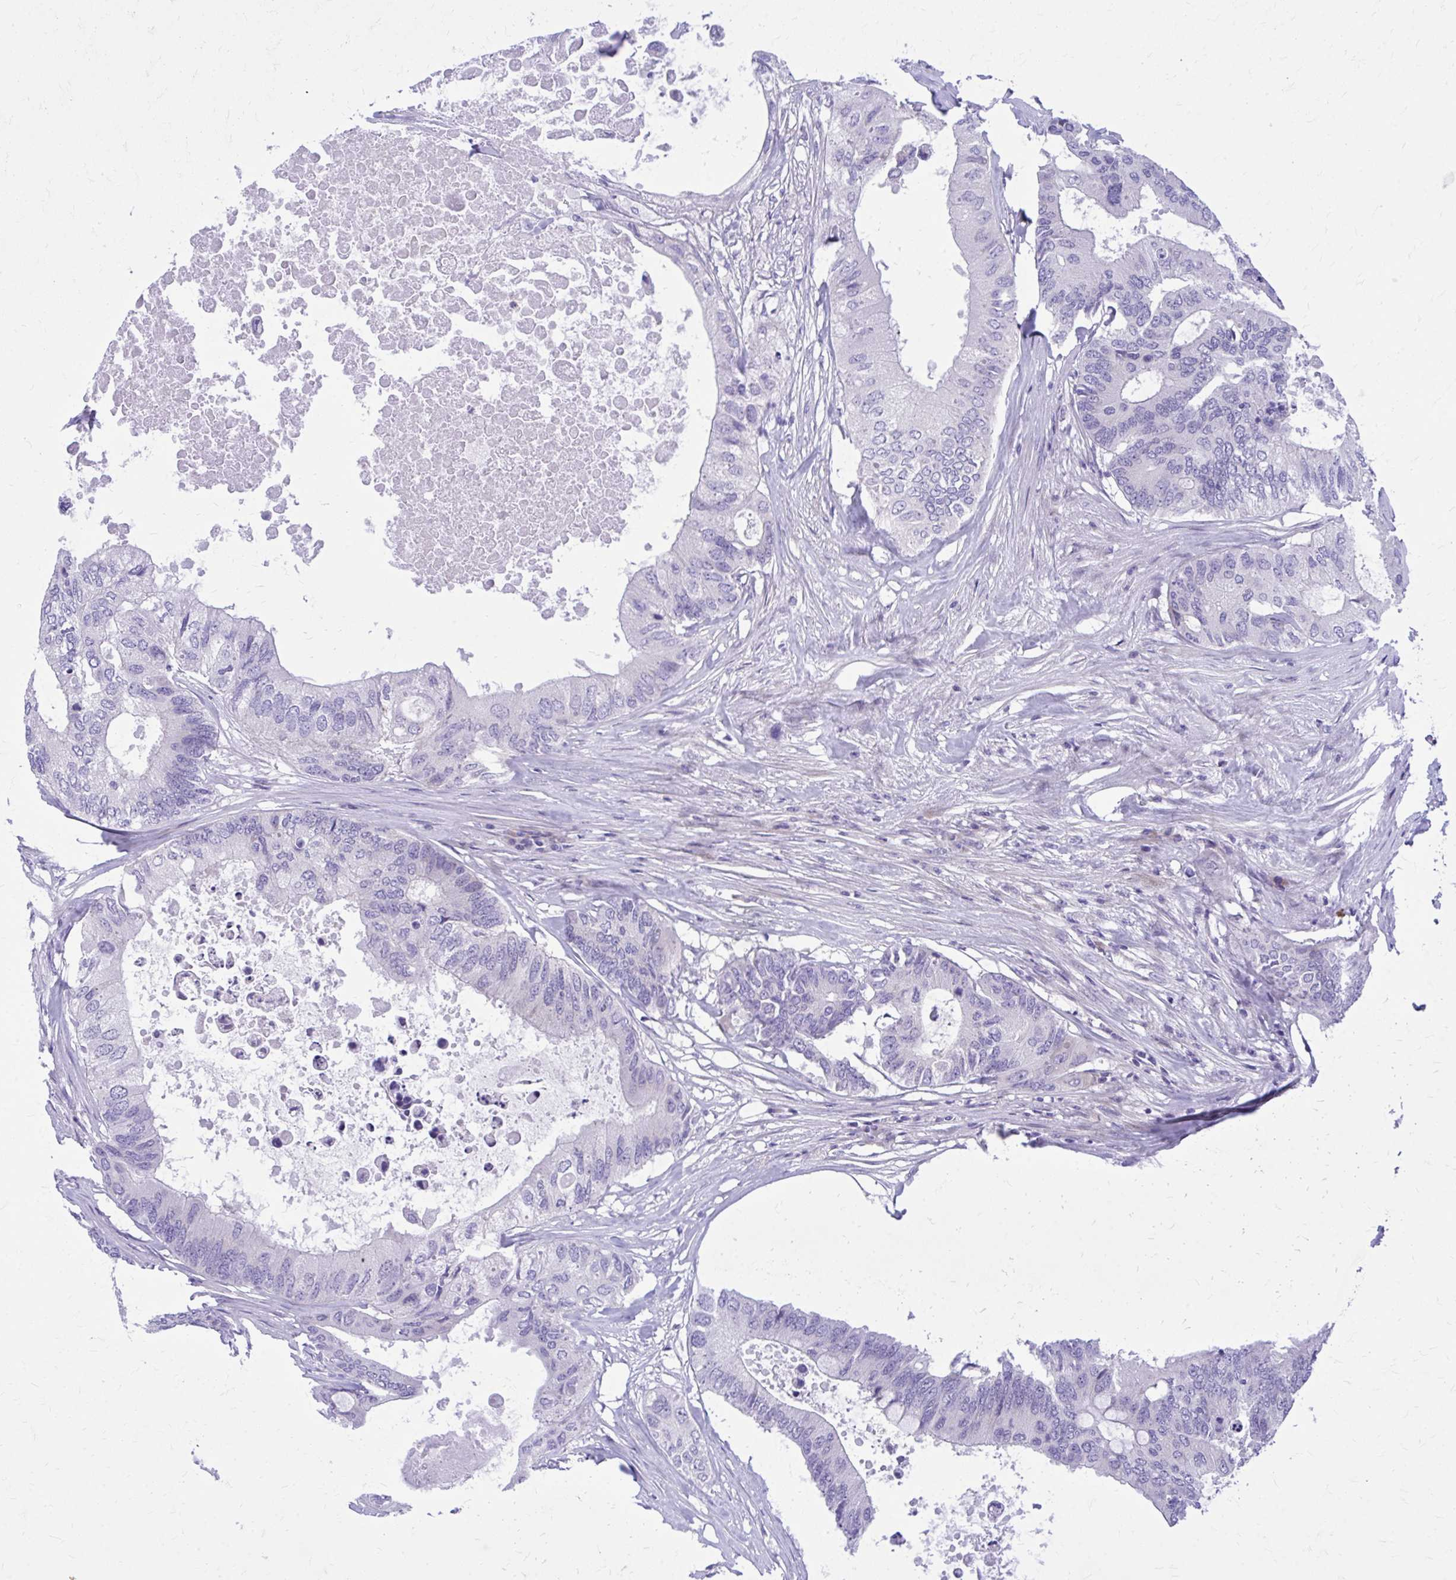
{"staining": {"intensity": "negative", "quantity": "none", "location": "none"}, "tissue": "colorectal cancer", "cell_type": "Tumor cells", "image_type": "cancer", "snomed": [{"axis": "morphology", "description": "Adenocarcinoma, NOS"}, {"axis": "topography", "description": "Colon"}], "caption": "An immunohistochemistry (IHC) histopathology image of colorectal adenocarcinoma is shown. There is no staining in tumor cells of colorectal adenocarcinoma.", "gene": "ADAMTSL1", "patient": {"sex": "male", "age": 71}}